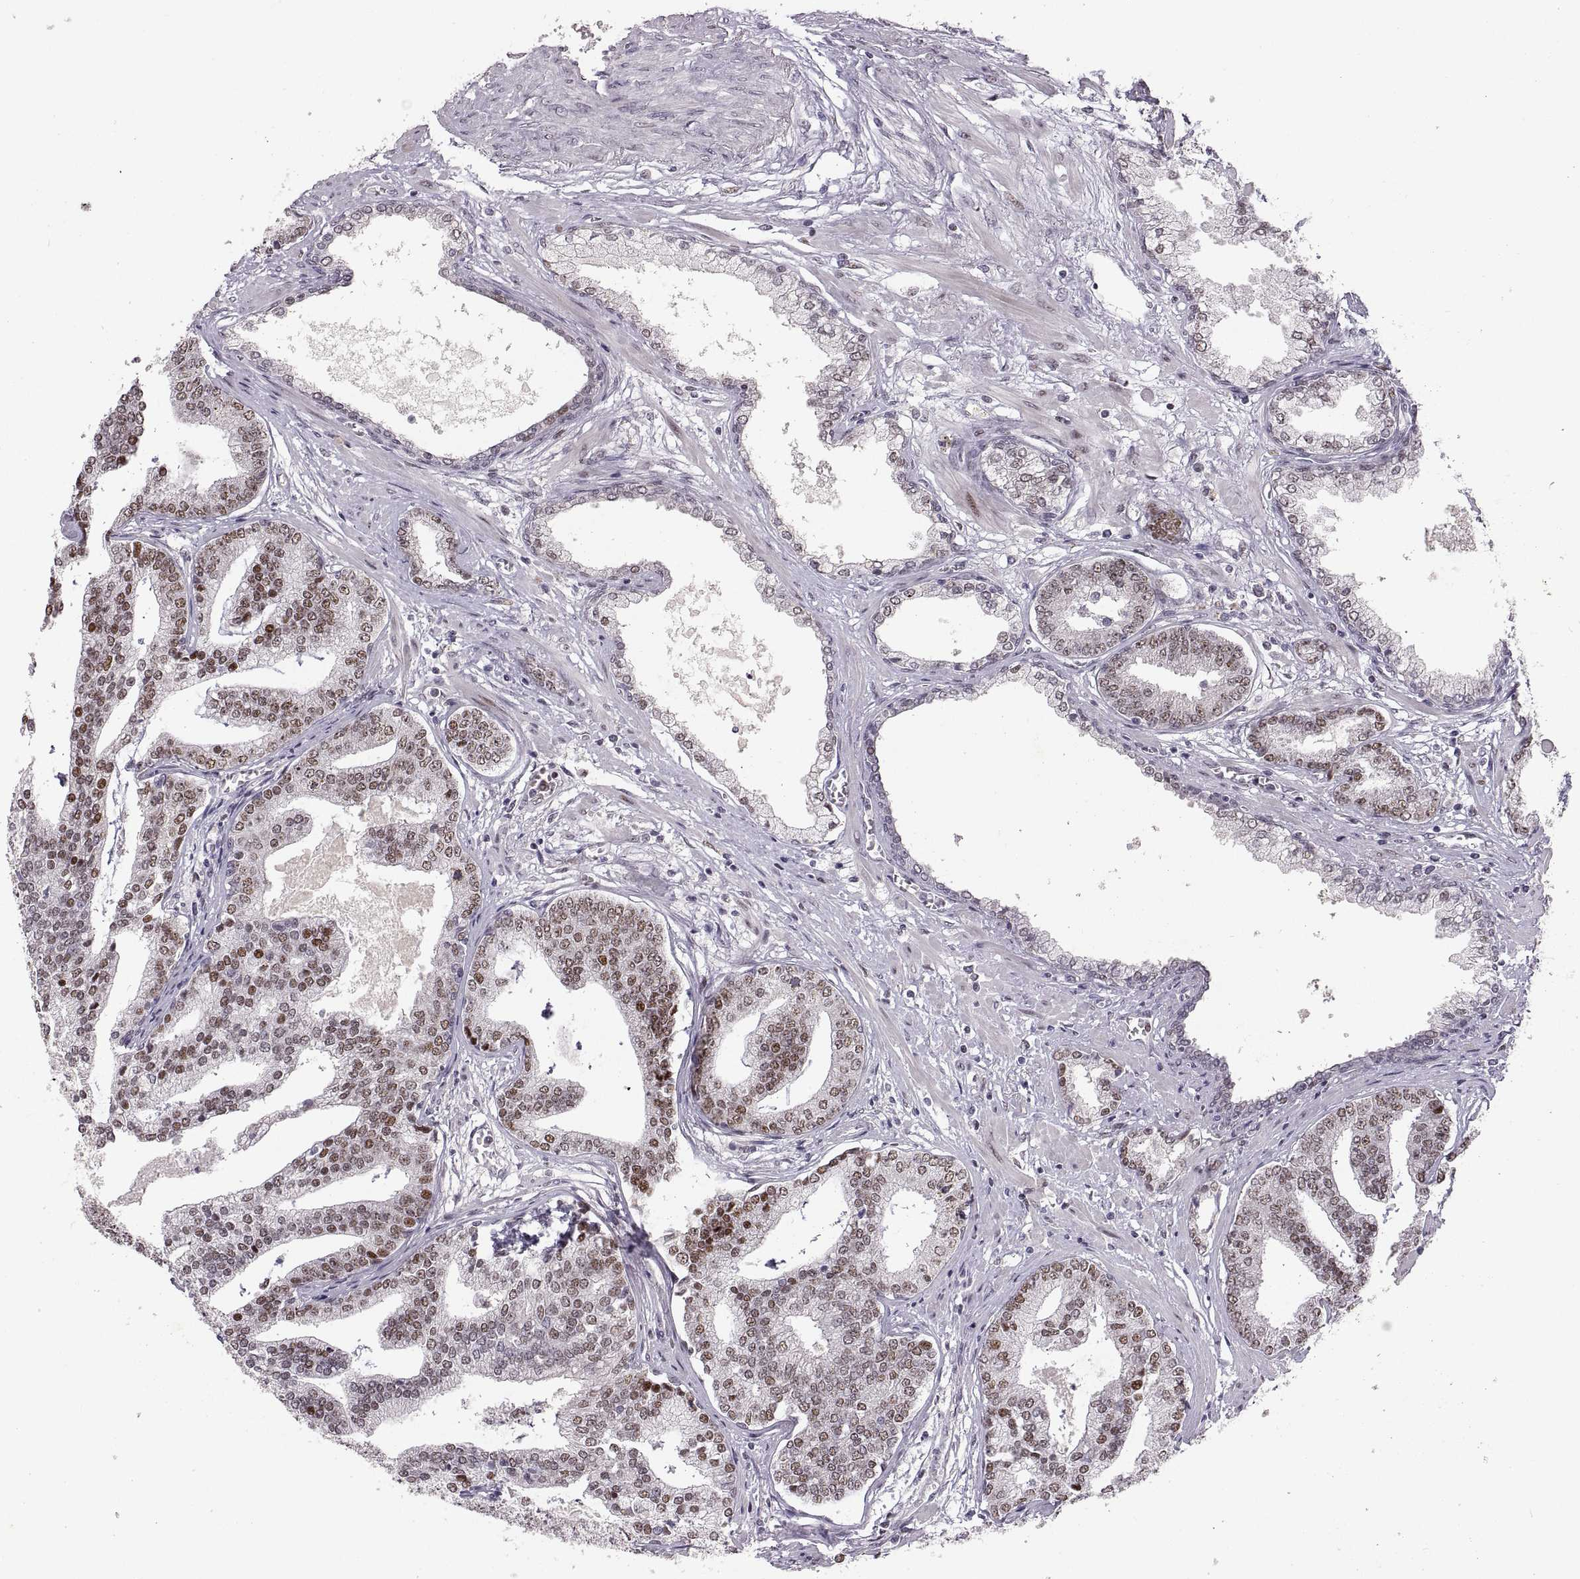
{"staining": {"intensity": "strong", "quantity": "<25%", "location": "nuclear"}, "tissue": "prostate cancer", "cell_type": "Tumor cells", "image_type": "cancer", "snomed": [{"axis": "morphology", "description": "Adenocarcinoma, NOS"}, {"axis": "topography", "description": "Prostate"}], "caption": "Tumor cells display strong nuclear staining in approximately <25% of cells in prostate cancer.", "gene": "SNAI1", "patient": {"sex": "male", "age": 64}}